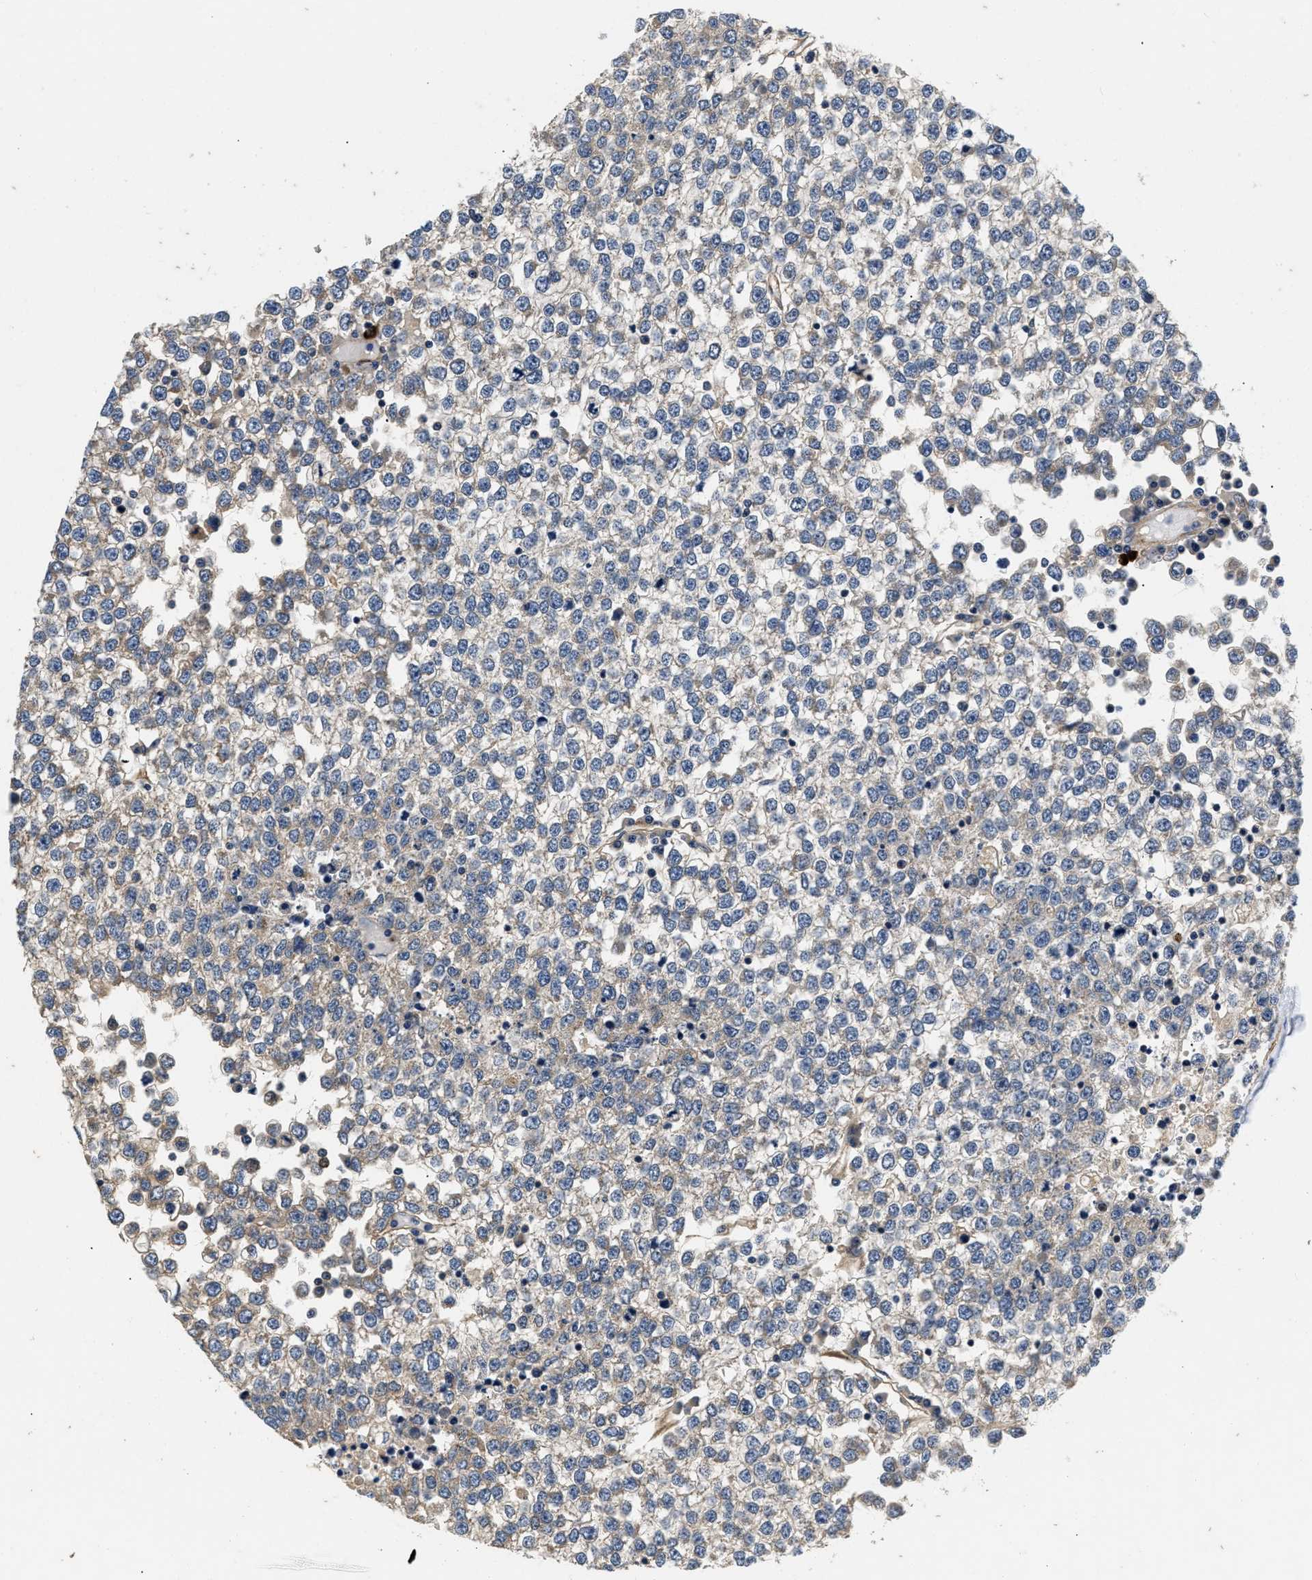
{"staining": {"intensity": "strong", "quantity": ">75%", "location": "cytoplasmic/membranous"}, "tissue": "testis cancer", "cell_type": "Tumor cells", "image_type": "cancer", "snomed": [{"axis": "morphology", "description": "Seminoma, NOS"}, {"axis": "topography", "description": "Testis"}], "caption": "Protein staining shows strong cytoplasmic/membranous positivity in approximately >75% of tumor cells in testis seminoma. Ihc stains the protein in brown and the nuclei are stained blue.", "gene": "NME6", "patient": {"sex": "male", "age": 65}}